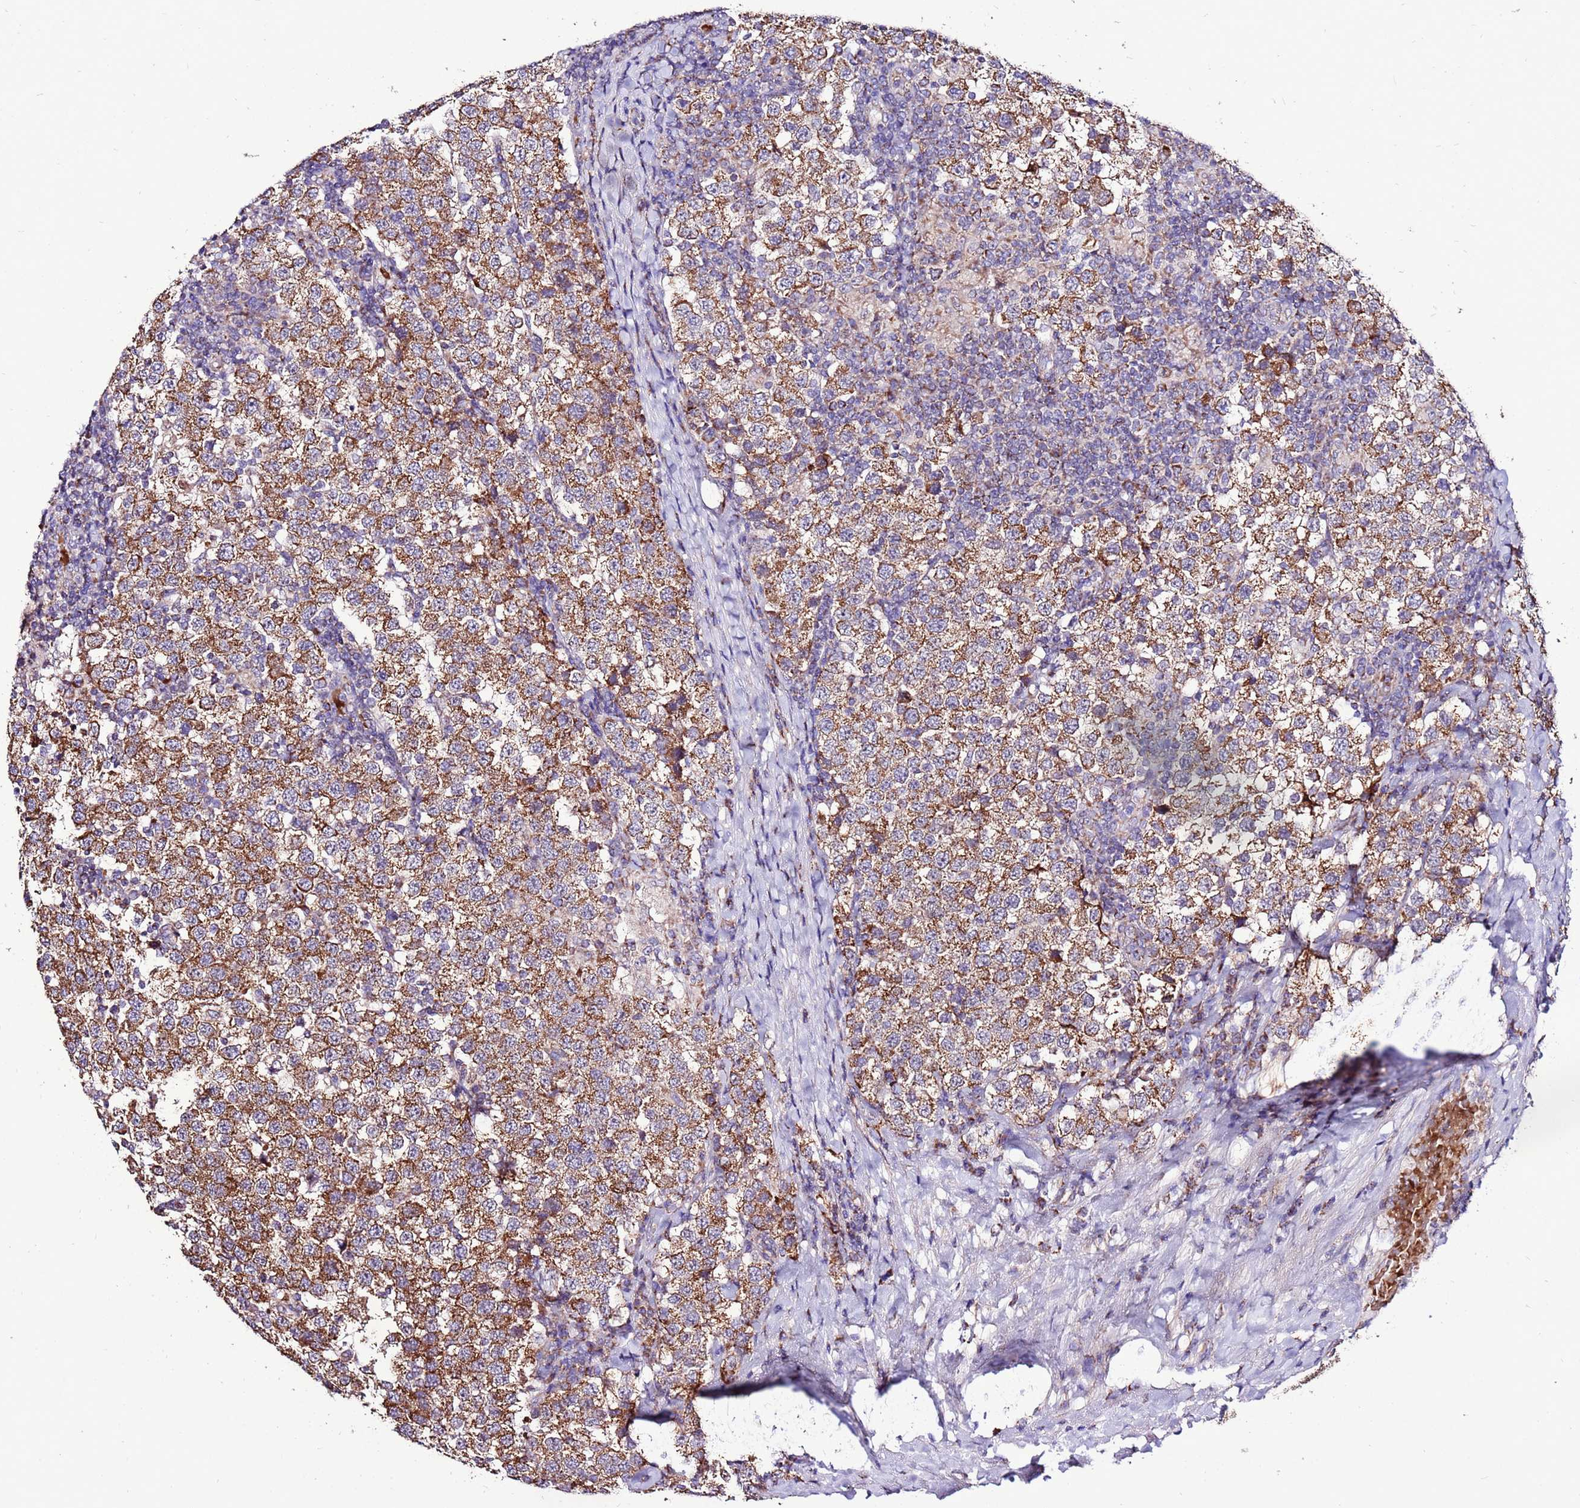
{"staining": {"intensity": "moderate", "quantity": ">75%", "location": "cytoplasmic/membranous"}, "tissue": "testis cancer", "cell_type": "Tumor cells", "image_type": "cancer", "snomed": [{"axis": "morphology", "description": "Seminoma, NOS"}, {"axis": "topography", "description": "Testis"}], "caption": "IHC image of human testis cancer (seminoma) stained for a protein (brown), which exhibits medium levels of moderate cytoplasmic/membranous positivity in approximately >75% of tumor cells.", "gene": "SPSB3", "patient": {"sex": "male", "age": 34}}